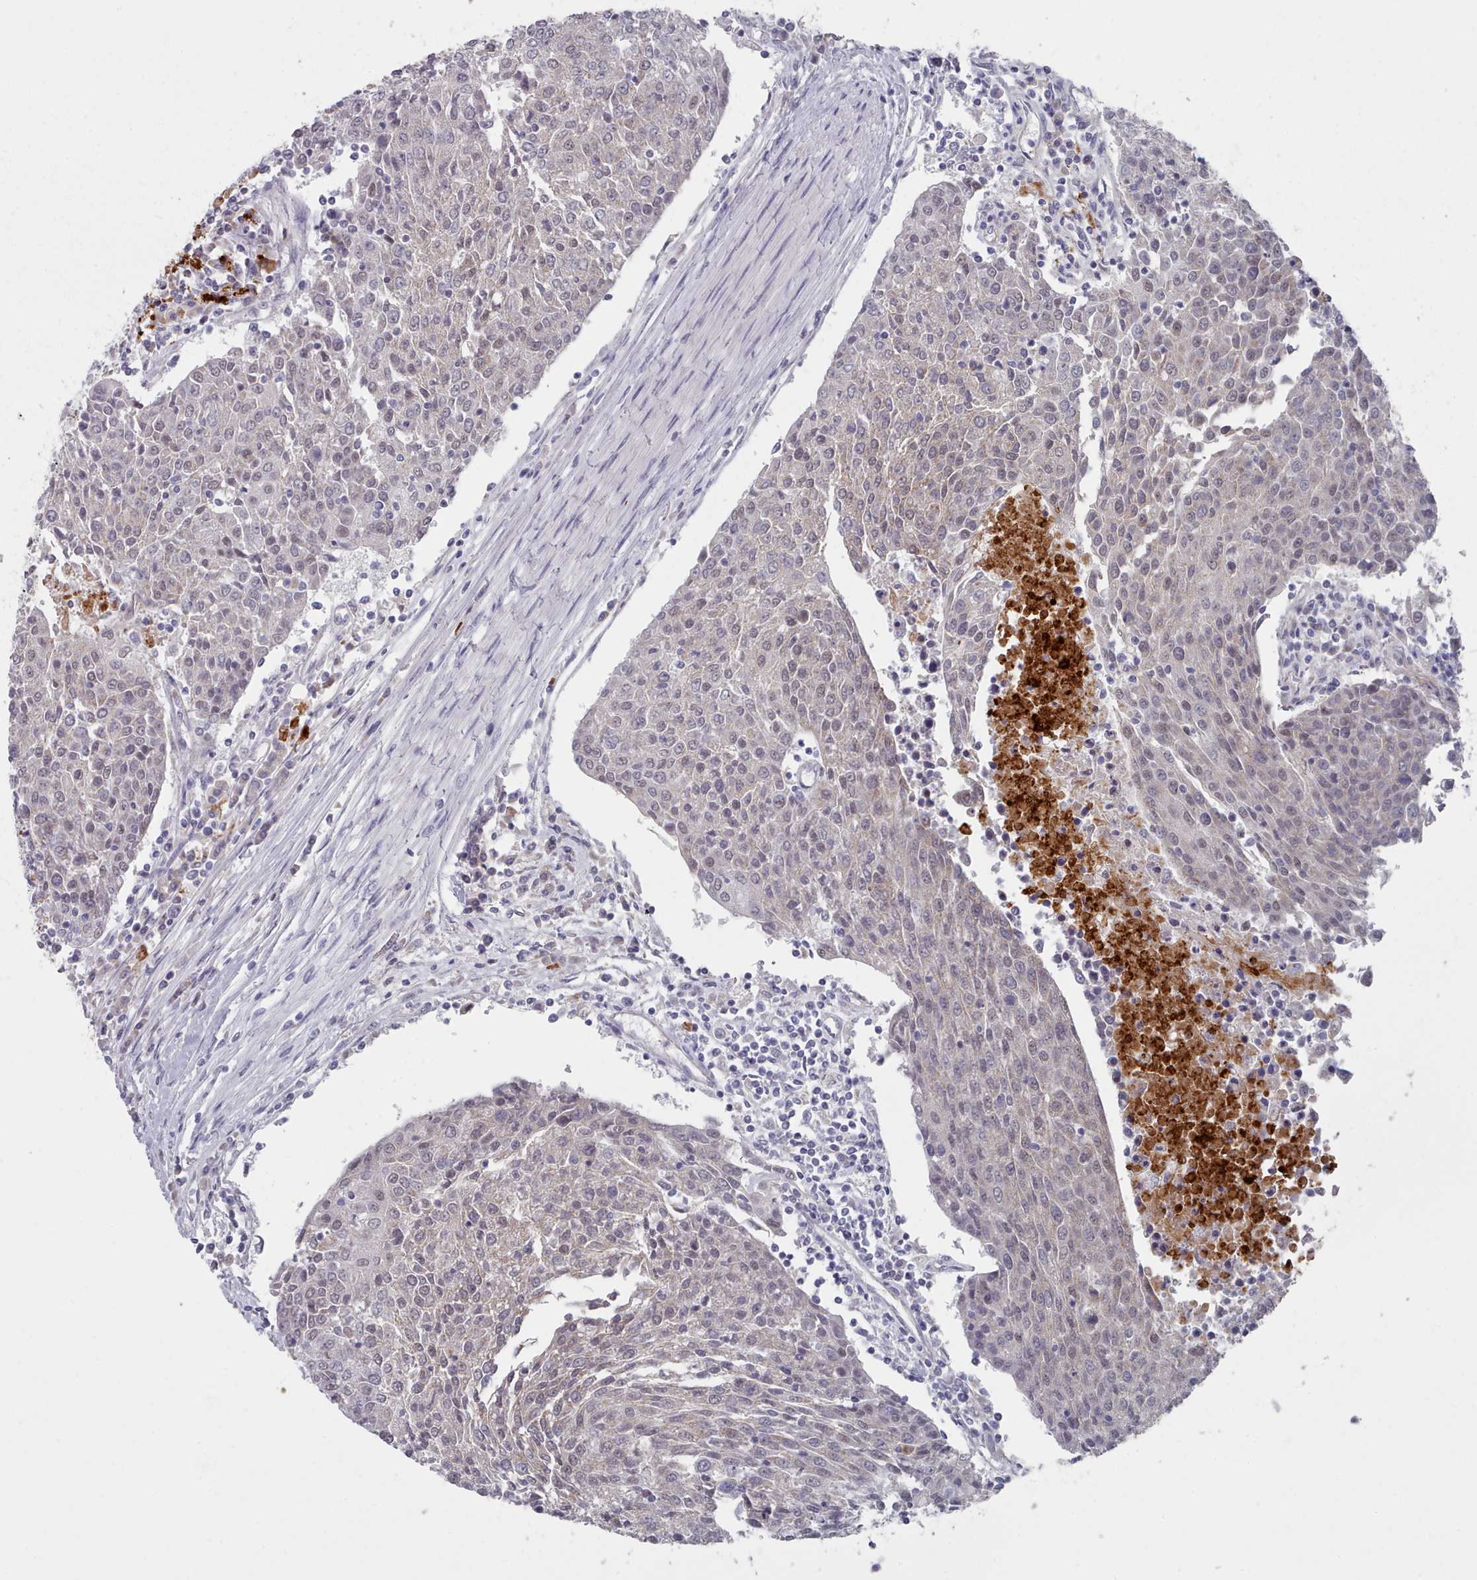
{"staining": {"intensity": "weak", "quantity": "<25%", "location": "cytoplasmic/membranous"}, "tissue": "urothelial cancer", "cell_type": "Tumor cells", "image_type": "cancer", "snomed": [{"axis": "morphology", "description": "Urothelial carcinoma, High grade"}, {"axis": "topography", "description": "Urinary bladder"}], "caption": "Urothelial carcinoma (high-grade) stained for a protein using IHC demonstrates no staining tumor cells.", "gene": "TRARG1", "patient": {"sex": "female", "age": 85}}